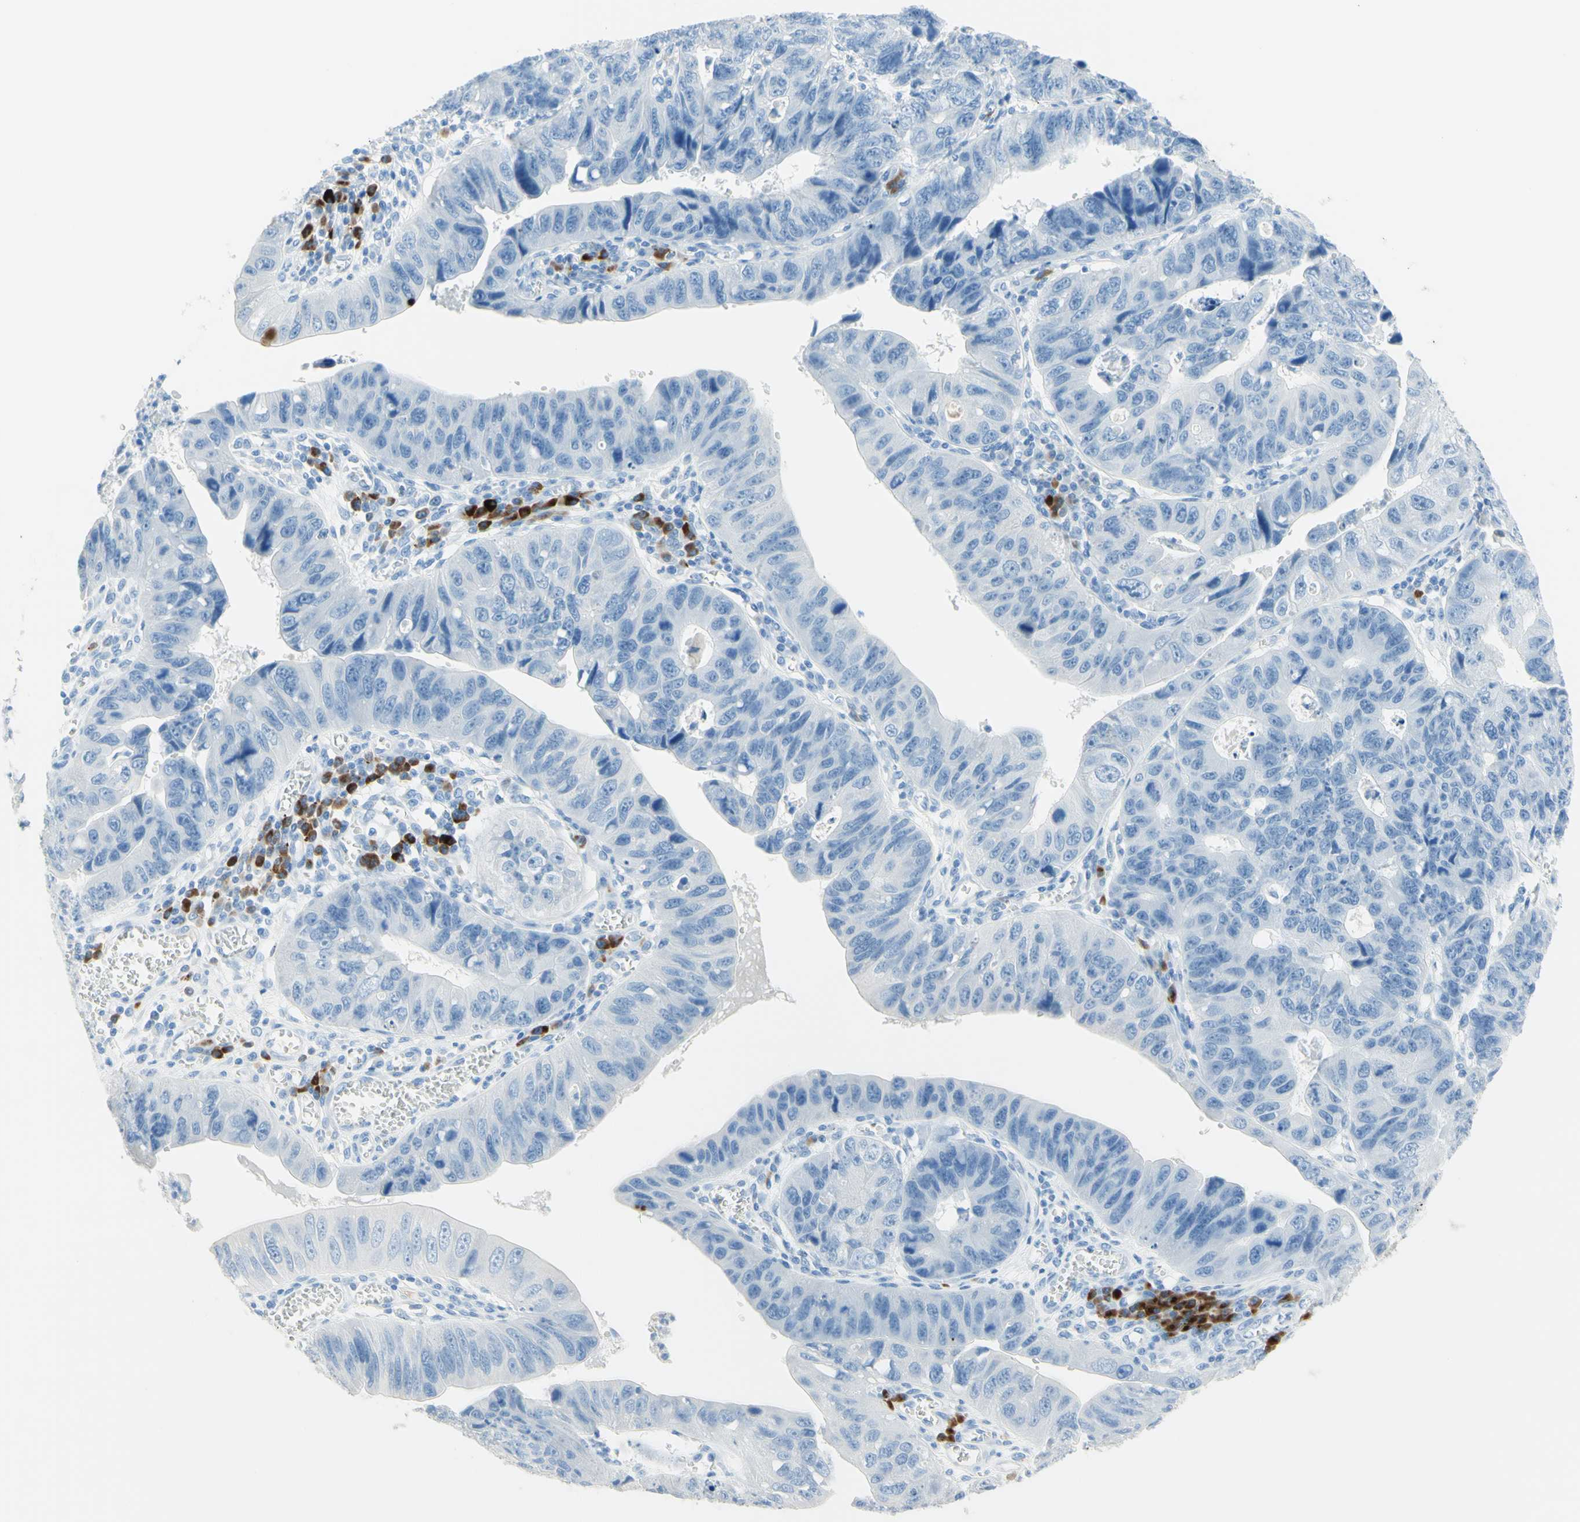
{"staining": {"intensity": "negative", "quantity": "none", "location": "none"}, "tissue": "stomach cancer", "cell_type": "Tumor cells", "image_type": "cancer", "snomed": [{"axis": "morphology", "description": "Adenocarcinoma, NOS"}, {"axis": "topography", "description": "Stomach"}], "caption": "Protein analysis of stomach cancer exhibits no significant expression in tumor cells.", "gene": "IL6ST", "patient": {"sex": "male", "age": 59}}